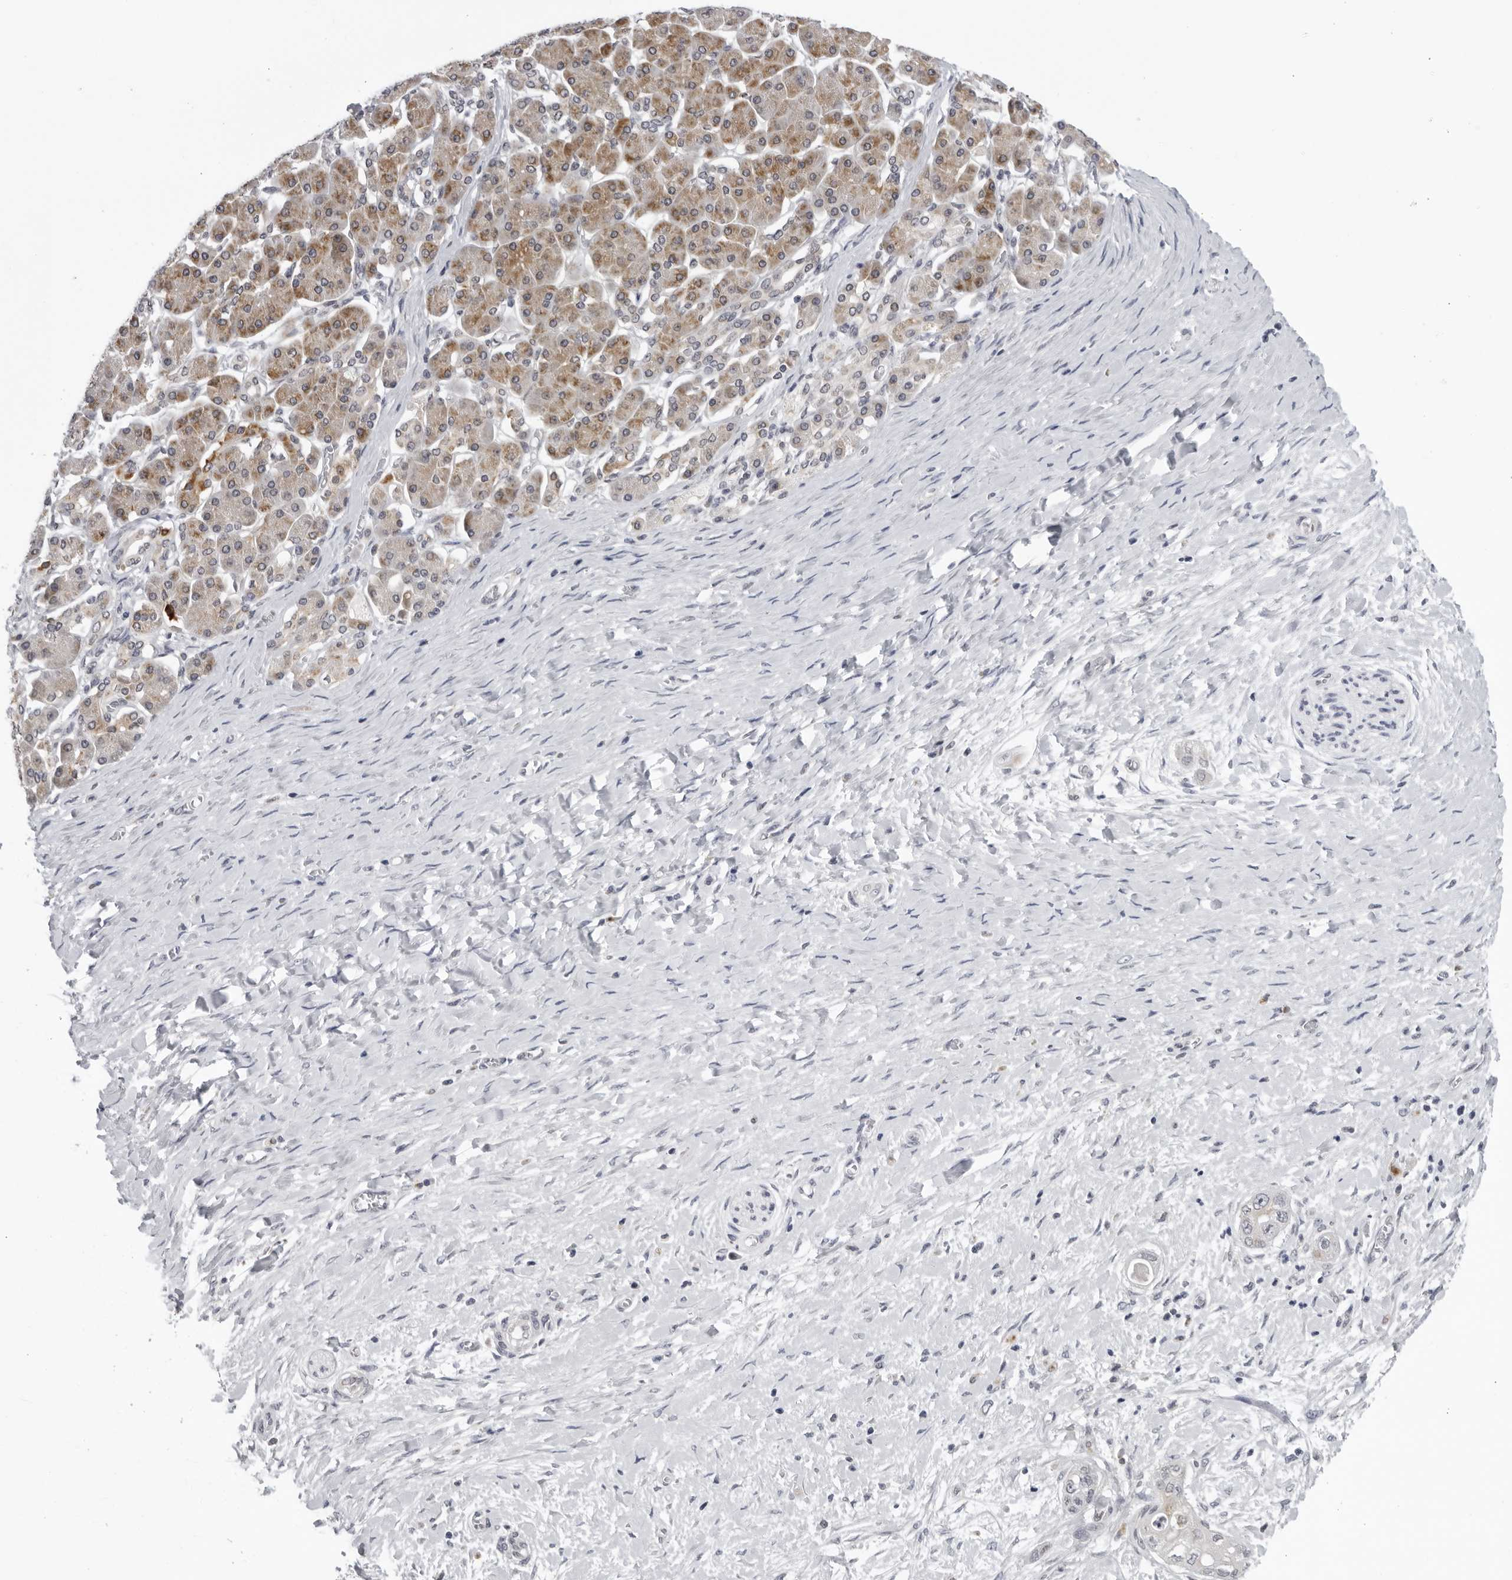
{"staining": {"intensity": "negative", "quantity": "none", "location": "none"}, "tissue": "pancreatic cancer", "cell_type": "Tumor cells", "image_type": "cancer", "snomed": [{"axis": "morphology", "description": "Adenocarcinoma, NOS"}, {"axis": "topography", "description": "Pancreas"}], "caption": "Histopathology image shows no protein positivity in tumor cells of pancreatic adenocarcinoma tissue. (DAB IHC with hematoxylin counter stain).", "gene": "CPT2", "patient": {"sex": "male", "age": 58}}